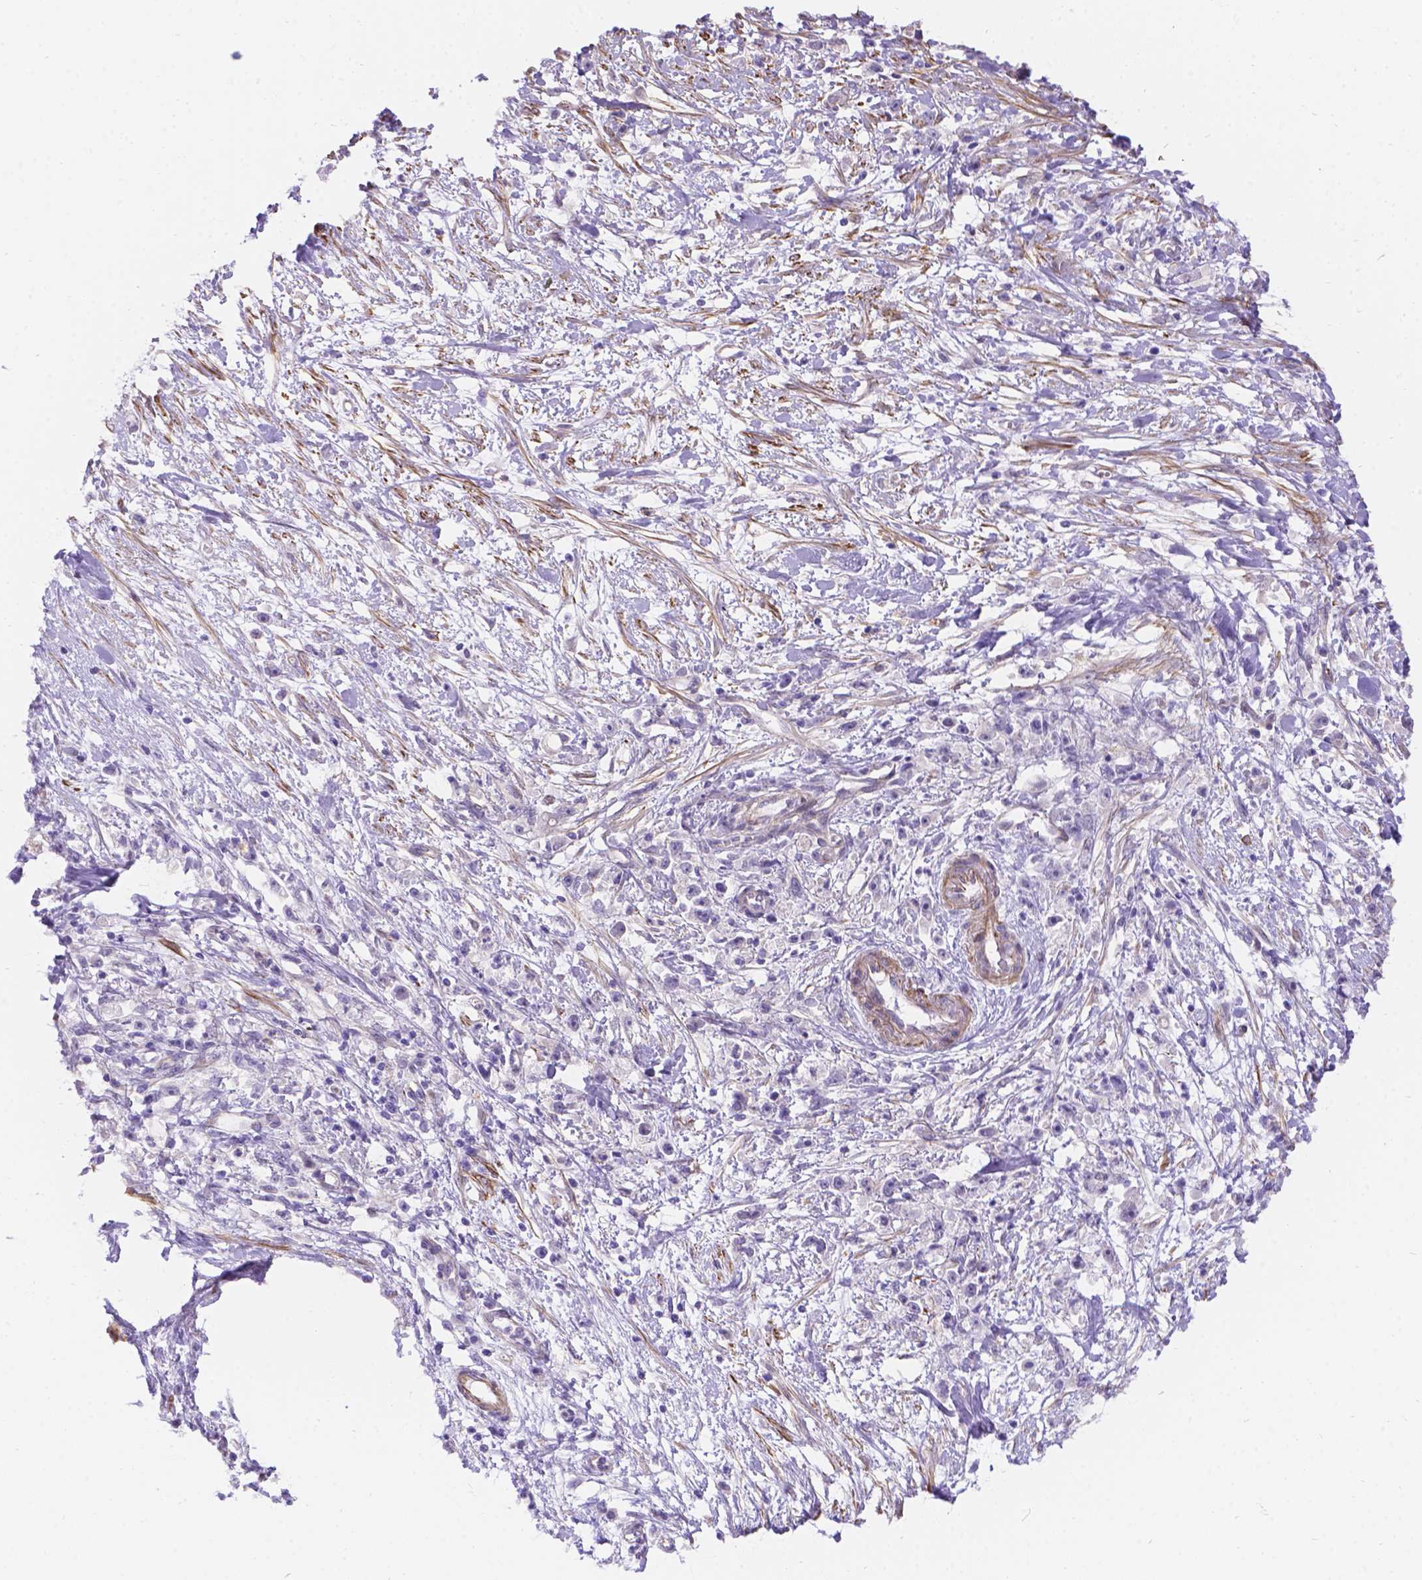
{"staining": {"intensity": "negative", "quantity": "none", "location": "none"}, "tissue": "stomach cancer", "cell_type": "Tumor cells", "image_type": "cancer", "snomed": [{"axis": "morphology", "description": "Adenocarcinoma, NOS"}, {"axis": "topography", "description": "Stomach"}], "caption": "This photomicrograph is of stomach cancer (adenocarcinoma) stained with immunohistochemistry (IHC) to label a protein in brown with the nuclei are counter-stained blue. There is no expression in tumor cells.", "gene": "PALS1", "patient": {"sex": "female", "age": 59}}